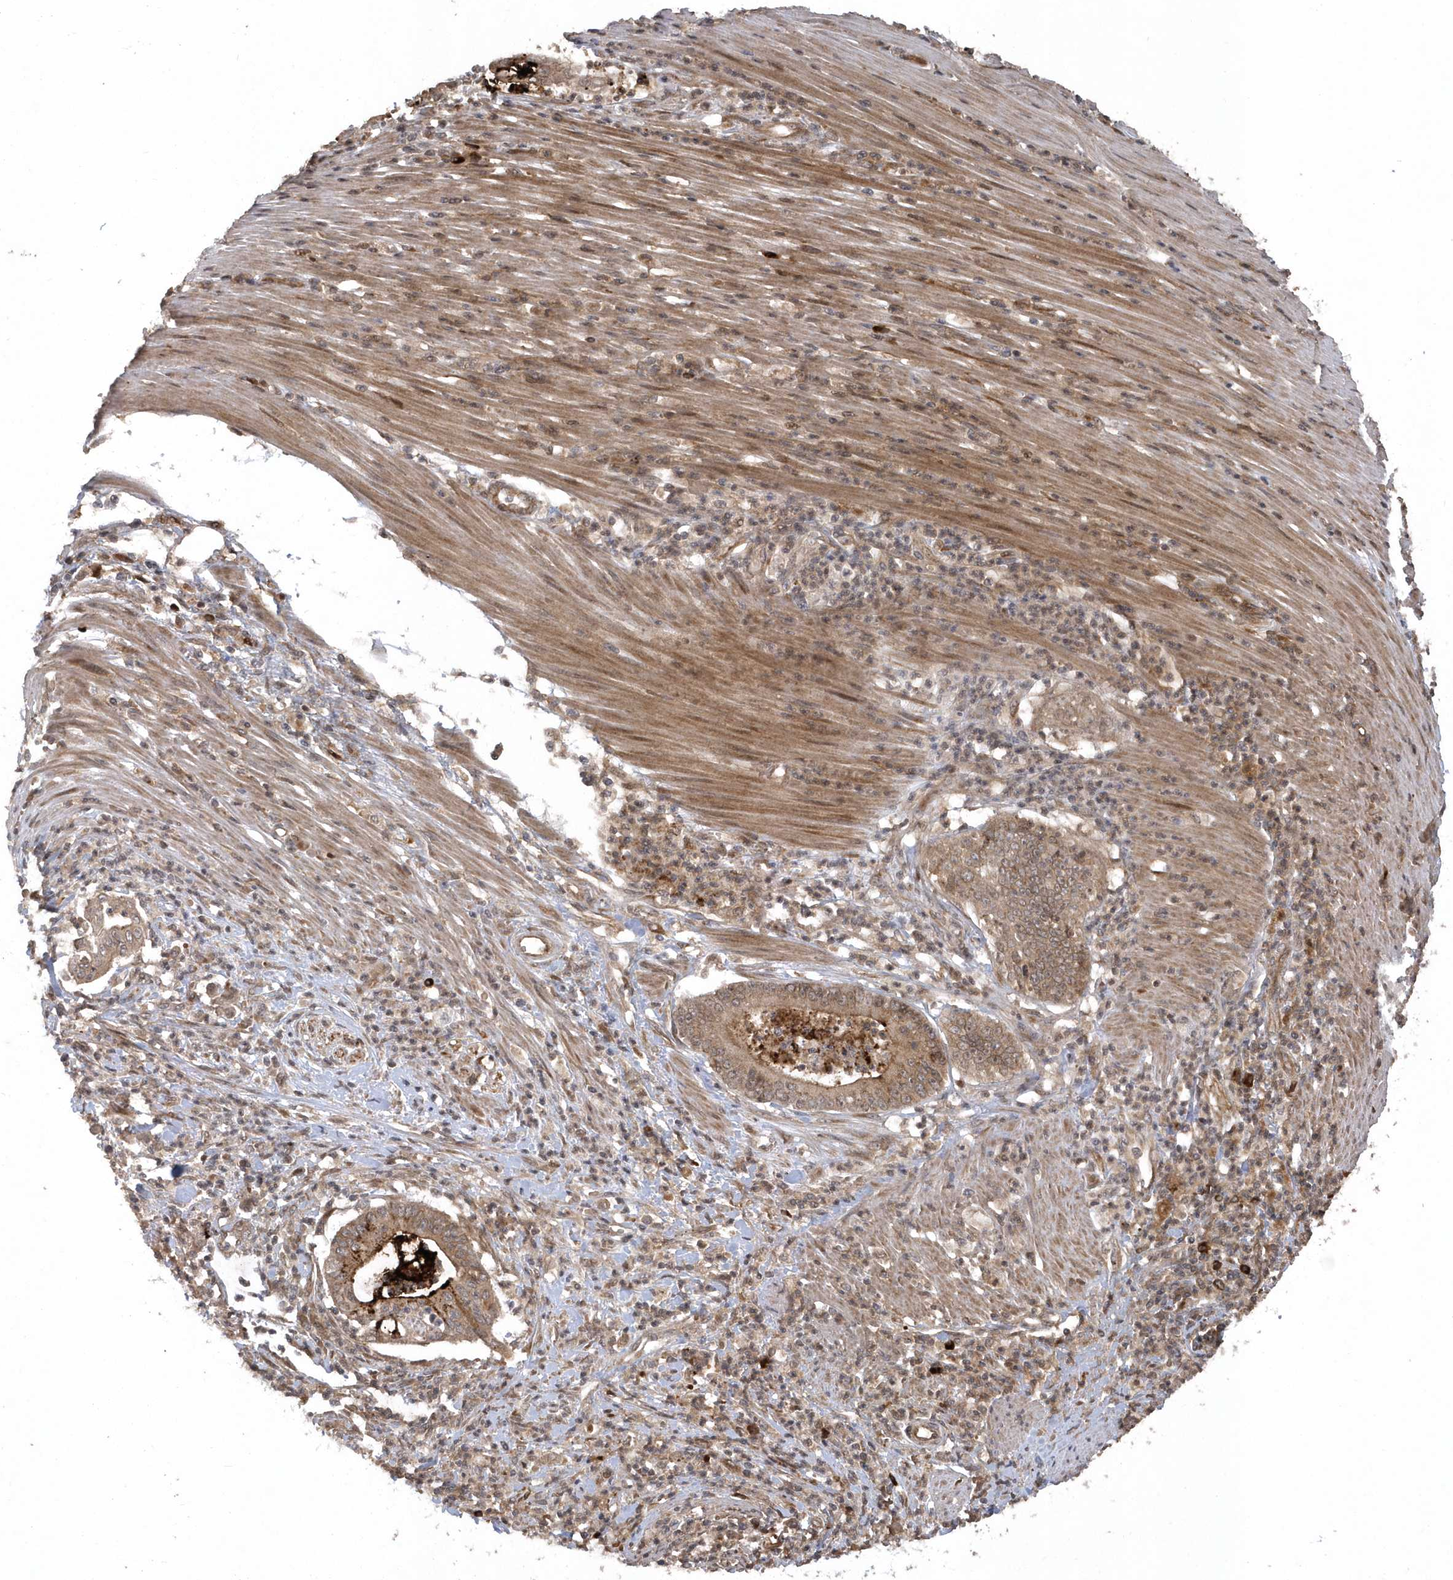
{"staining": {"intensity": "weak", "quantity": ">75%", "location": "cytoplasmic/membranous"}, "tissue": "pancreatic cancer", "cell_type": "Tumor cells", "image_type": "cancer", "snomed": [{"axis": "morphology", "description": "Adenocarcinoma, NOS"}, {"axis": "topography", "description": "Pancreas"}], "caption": "The image demonstrates immunohistochemical staining of pancreatic cancer. There is weak cytoplasmic/membranous positivity is appreciated in approximately >75% of tumor cells. (DAB (3,3'-diaminobenzidine) = brown stain, brightfield microscopy at high magnification).", "gene": "HERPUD1", "patient": {"sex": "male", "age": 69}}